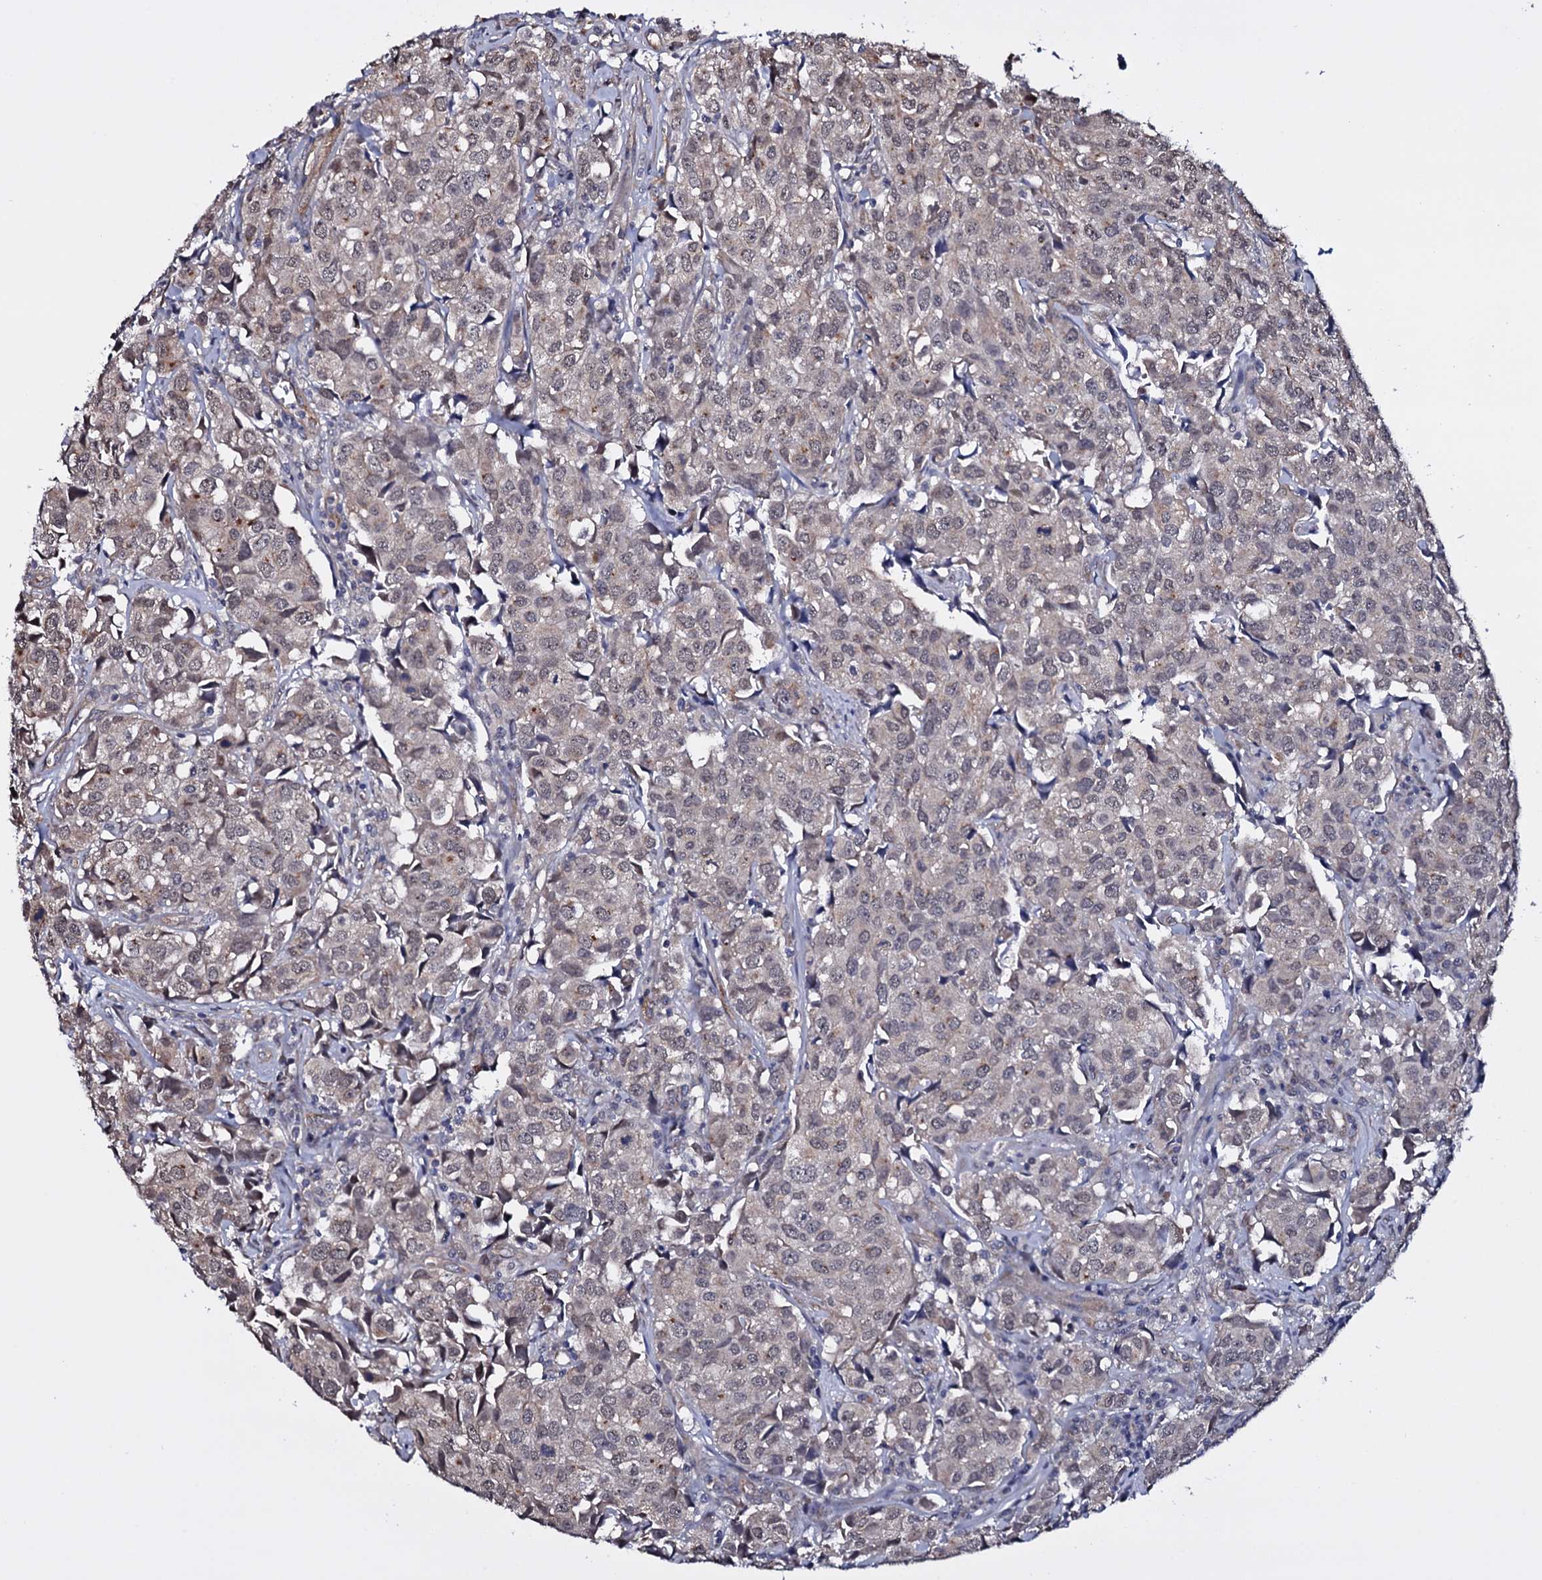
{"staining": {"intensity": "weak", "quantity": "25%-75%", "location": "cytoplasmic/membranous"}, "tissue": "urothelial cancer", "cell_type": "Tumor cells", "image_type": "cancer", "snomed": [{"axis": "morphology", "description": "Urothelial carcinoma, High grade"}, {"axis": "topography", "description": "Urinary bladder"}], "caption": "High-grade urothelial carcinoma was stained to show a protein in brown. There is low levels of weak cytoplasmic/membranous positivity in about 25%-75% of tumor cells.", "gene": "GAREM1", "patient": {"sex": "female", "age": 75}}